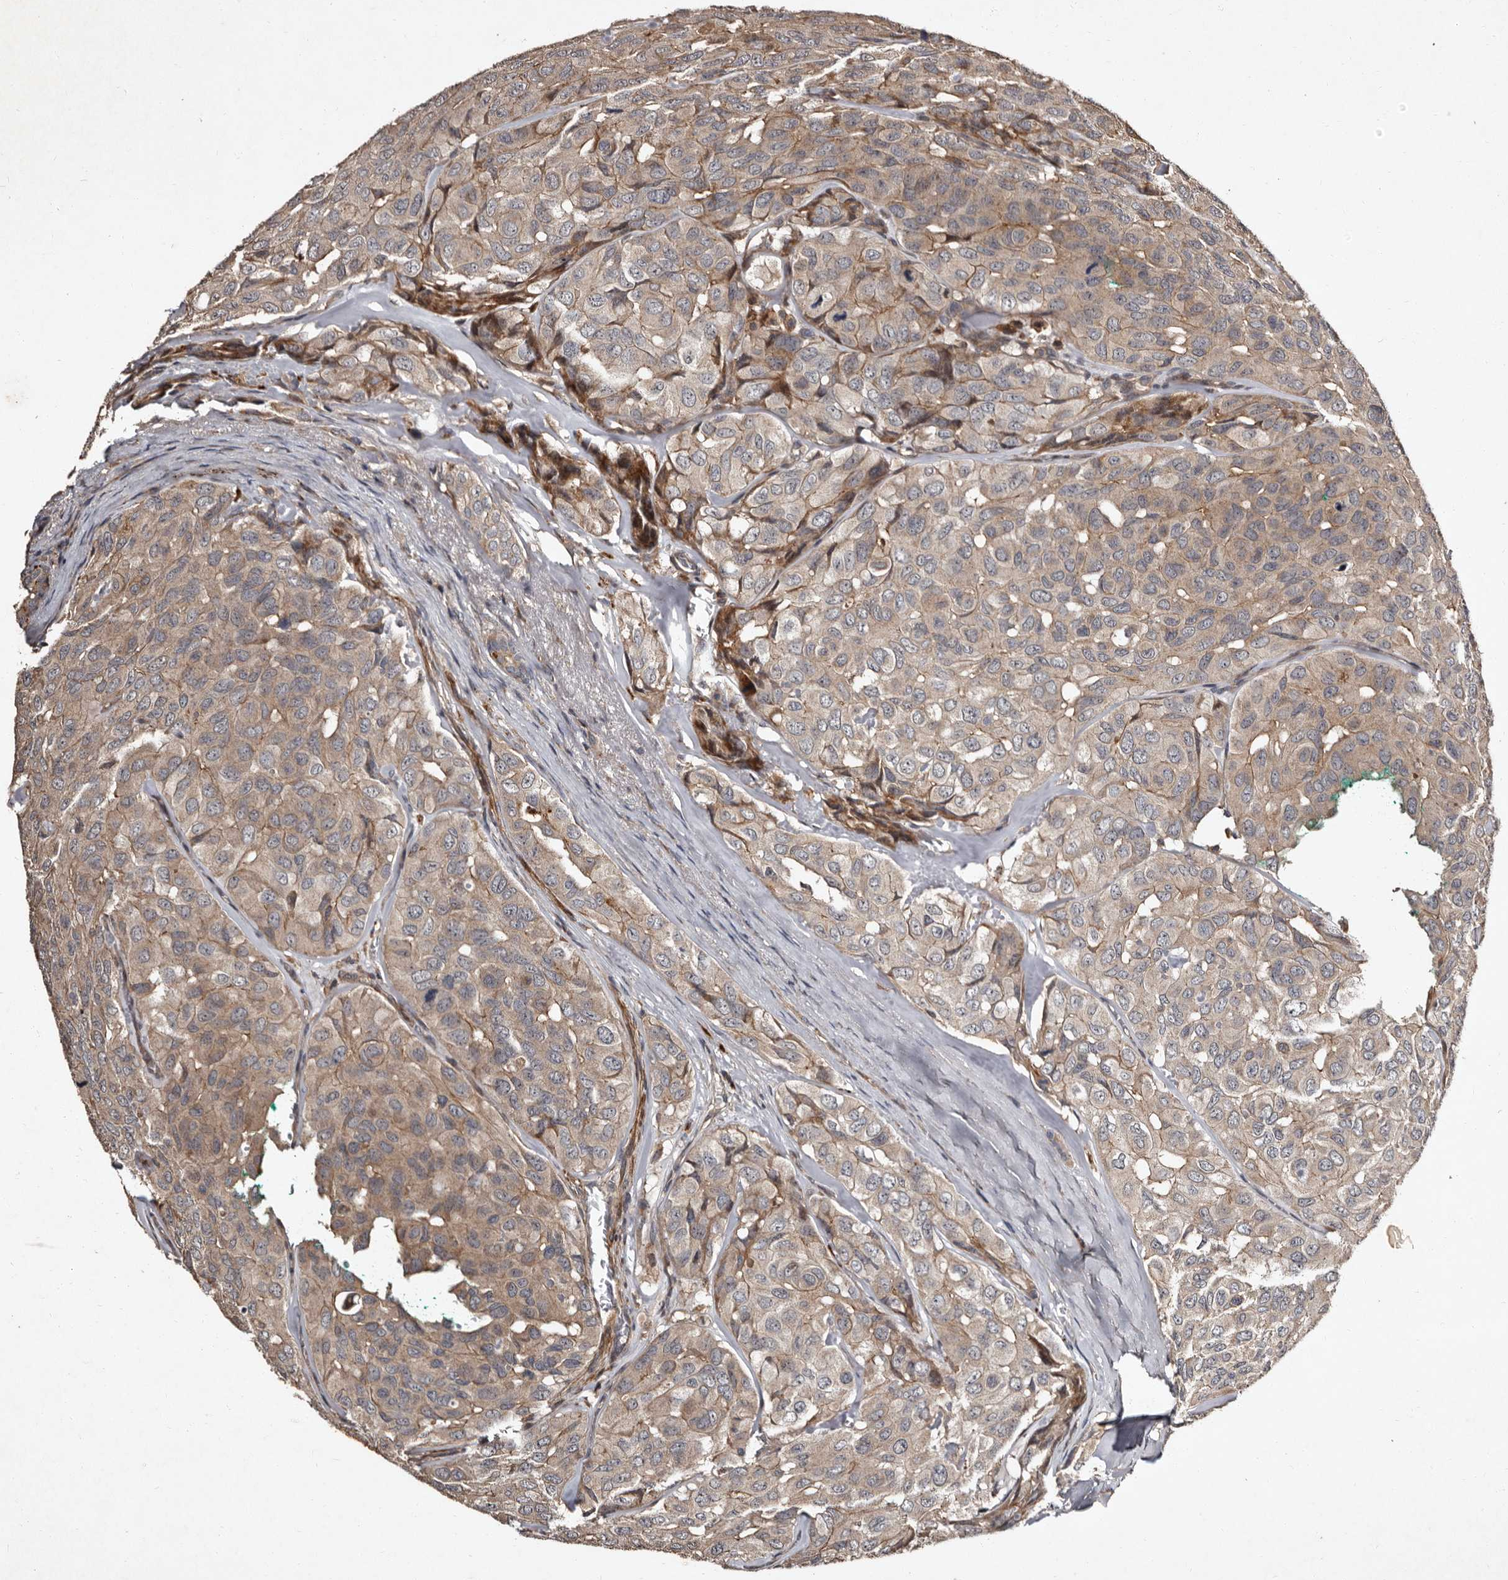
{"staining": {"intensity": "weak", "quantity": "25%-75%", "location": "cytoplasmic/membranous"}, "tissue": "head and neck cancer", "cell_type": "Tumor cells", "image_type": "cancer", "snomed": [{"axis": "morphology", "description": "Adenocarcinoma, NOS"}, {"axis": "topography", "description": "Salivary gland, NOS"}, {"axis": "topography", "description": "Head-Neck"}], "caption": "Brown immunohistochemical staining in human head and neck cancer shows weak cytoplasmic/membranous expression in about 25%-75% of tumor cells.", "gene": "PRKD3", "patient": {"sex": "female", "age": 76}}